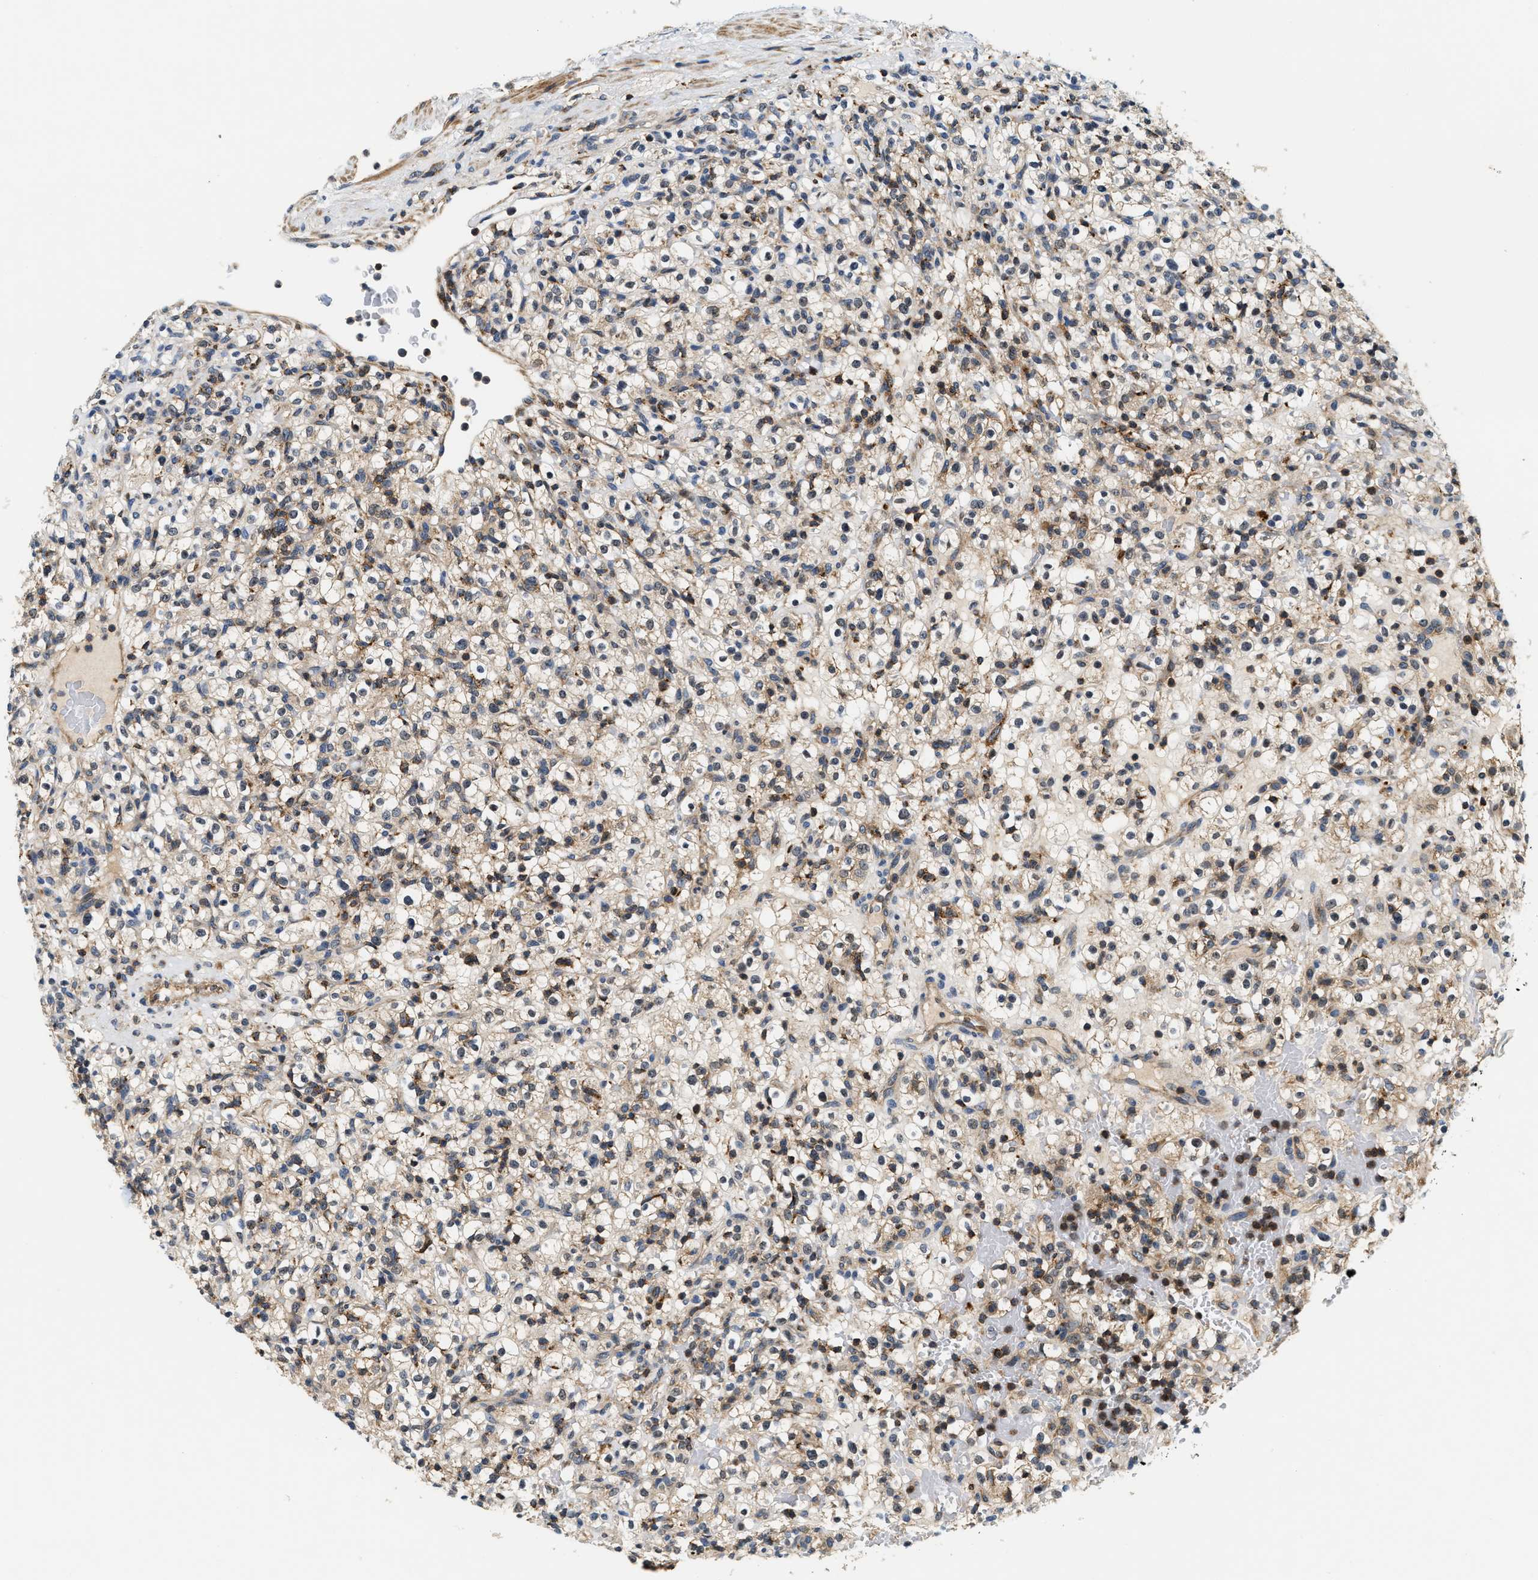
{"staining": {"intensity": "weak", "quantity": ">75%", "location": "cytoplasmic/membranous"}, "tissue": "renal cancer", "cell_type": "Tumor cells", "image_type": "cancer", "snomed": [{"axis": "morphology", "description": "Normal tissue, NOS"}, {"axis": "morphology", "description": "Adenocarcinoma, NOS"}, {"axis": "topography", "description": "Kidney"}], "caption": "A micrograph of renal cancer (adenocarcinoma) stained for a protein shows weak cytoplasmic/membranous brown staining in tumor cells. Nuclei are stained in blue.", "gene": "SAMD9", "patient": {"sex": "female", "age": 72}}